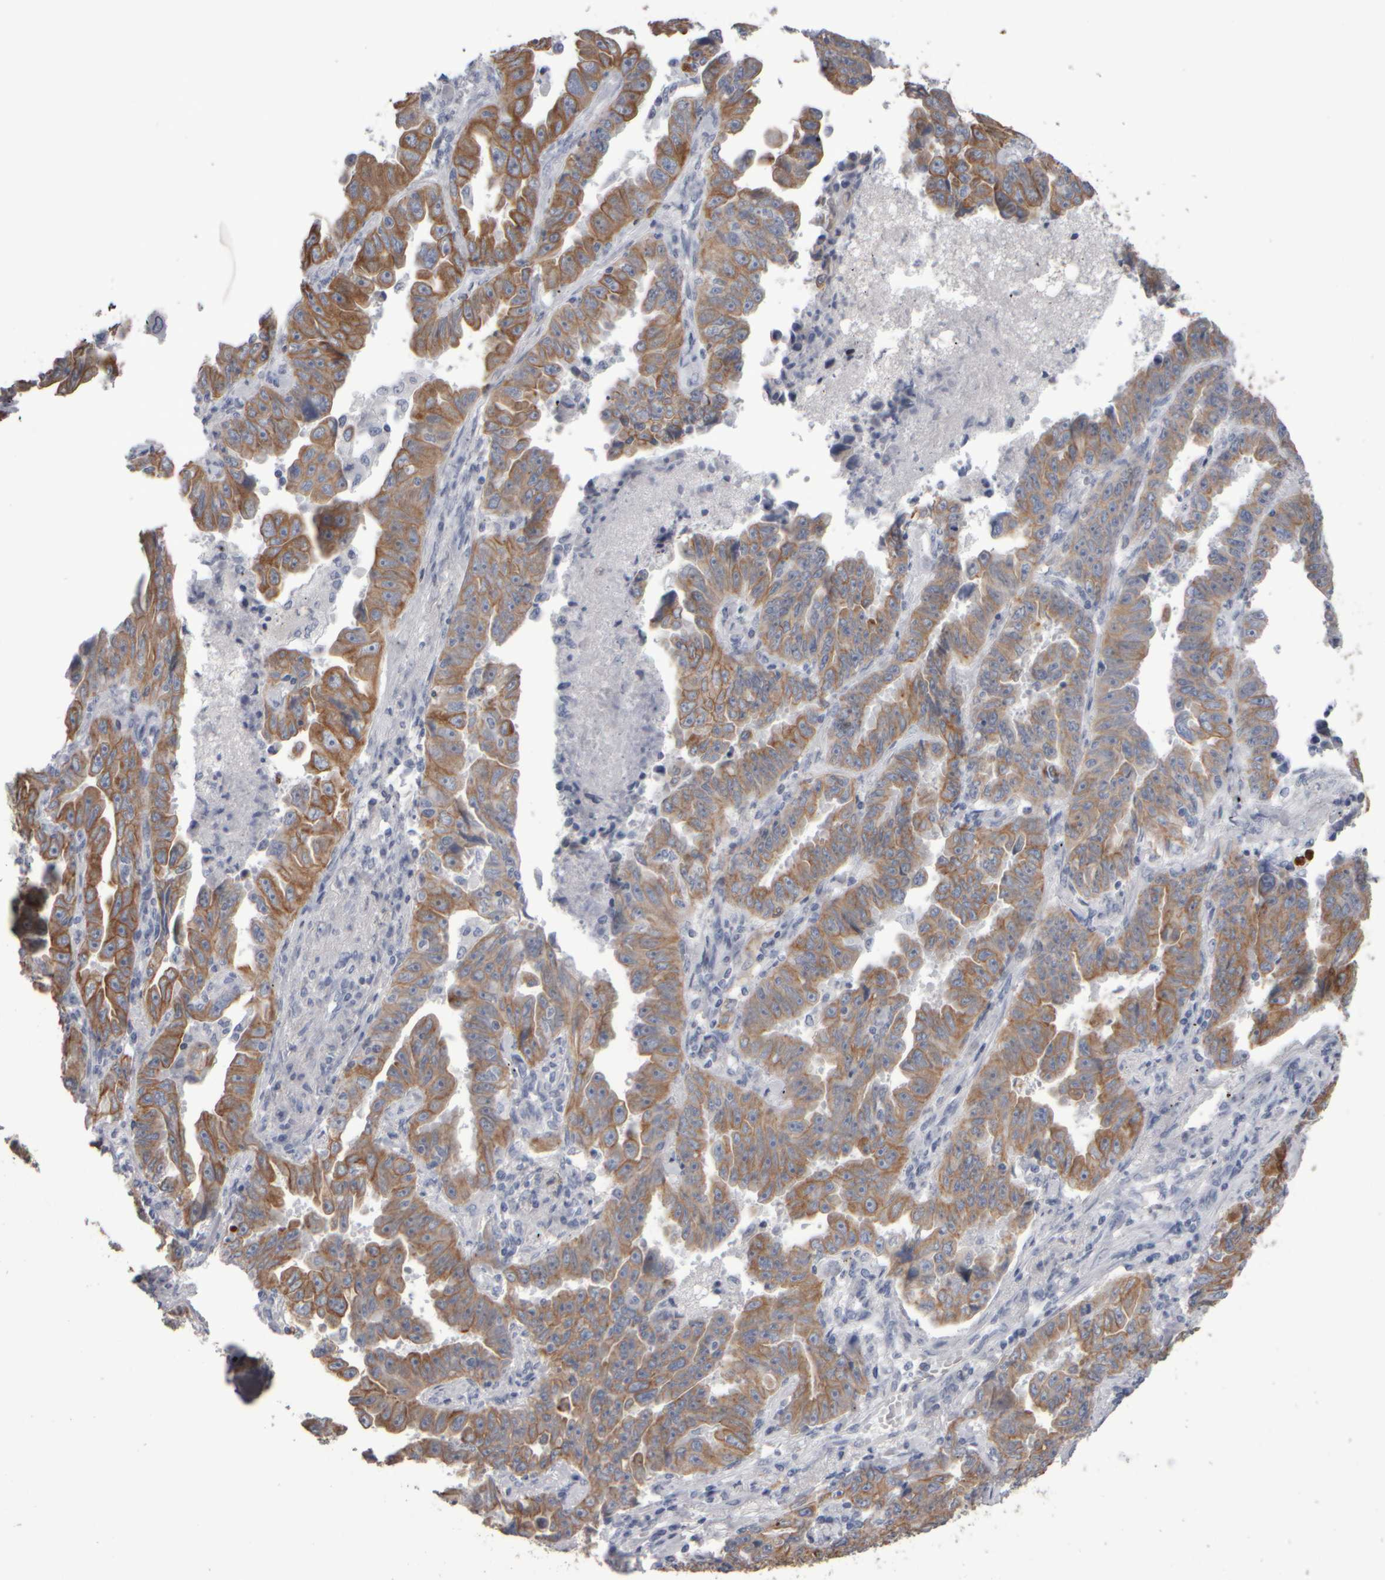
{"staining": {"intensity": "moderate", "quantity": ">75%", "location": "cytoplasmic/membranous"}, "tissue": "lung cancer", "cell_type": "Tumor cells", "image_type": "cancer", "snomed": [{"axis": "morphology", "description": "Adenocarcinoma, NOS"}, {"axis": "topography", "description": "Lung"}], "caption": "IHC micrograph of lung cancer (adenocarcinoma) stained for a protein (brown), which reveals medium levels of moderate cytoplasmic/membranous staining in approximately >75% of tumor cells.", "gene": "EPHX2", "patient": {"sex": "female", "age": 51}}